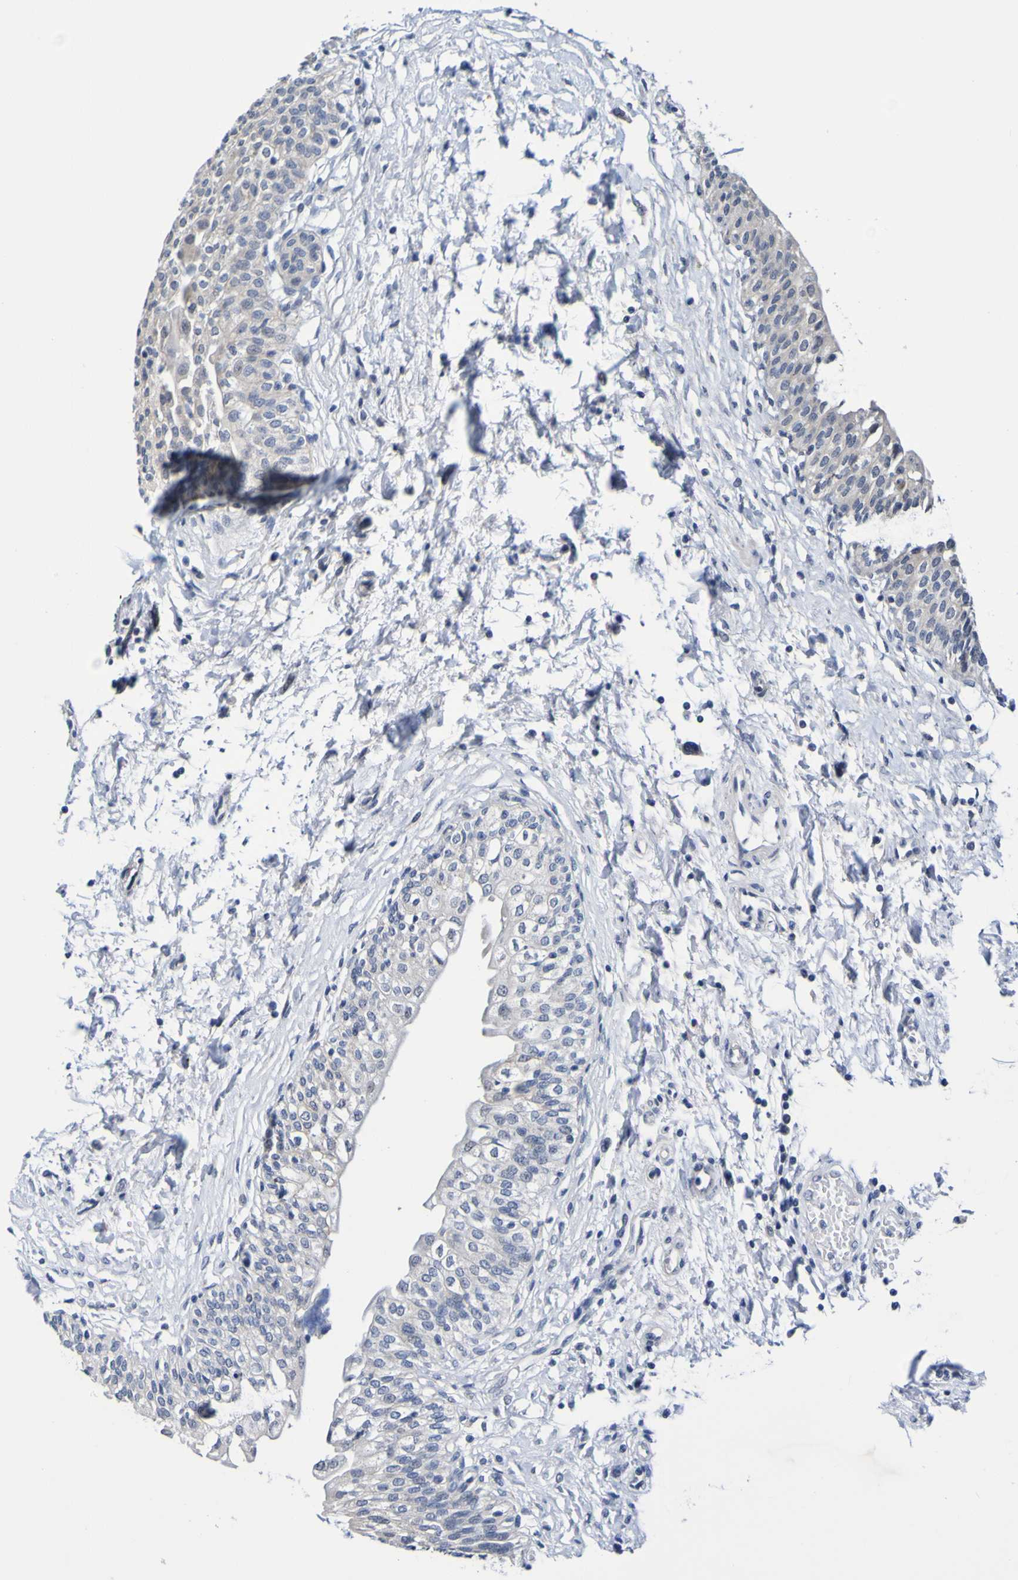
{"staining": {"intensity": "negative", "quantity": "none", "location": "none"}, "tissue": "urinary bladder", "cell_type": "Urothelial cells", "image_type": "normal", "snomed": [{"axis": "morphology", "description": "Normal tissue, NOS"}, {"axis": "topography", "description": "Urinary bladder"}], "caption": "Immunohistochemistry of benign human urinary bladder reveals no positivity in urothelial cells. (Stains: DAB IHC with hematoxylin counter stain, Microscopy: brightfield microscopy at high magnification).", "gene": "VMA21", "patient": {"sex": "male", "age": 55}}